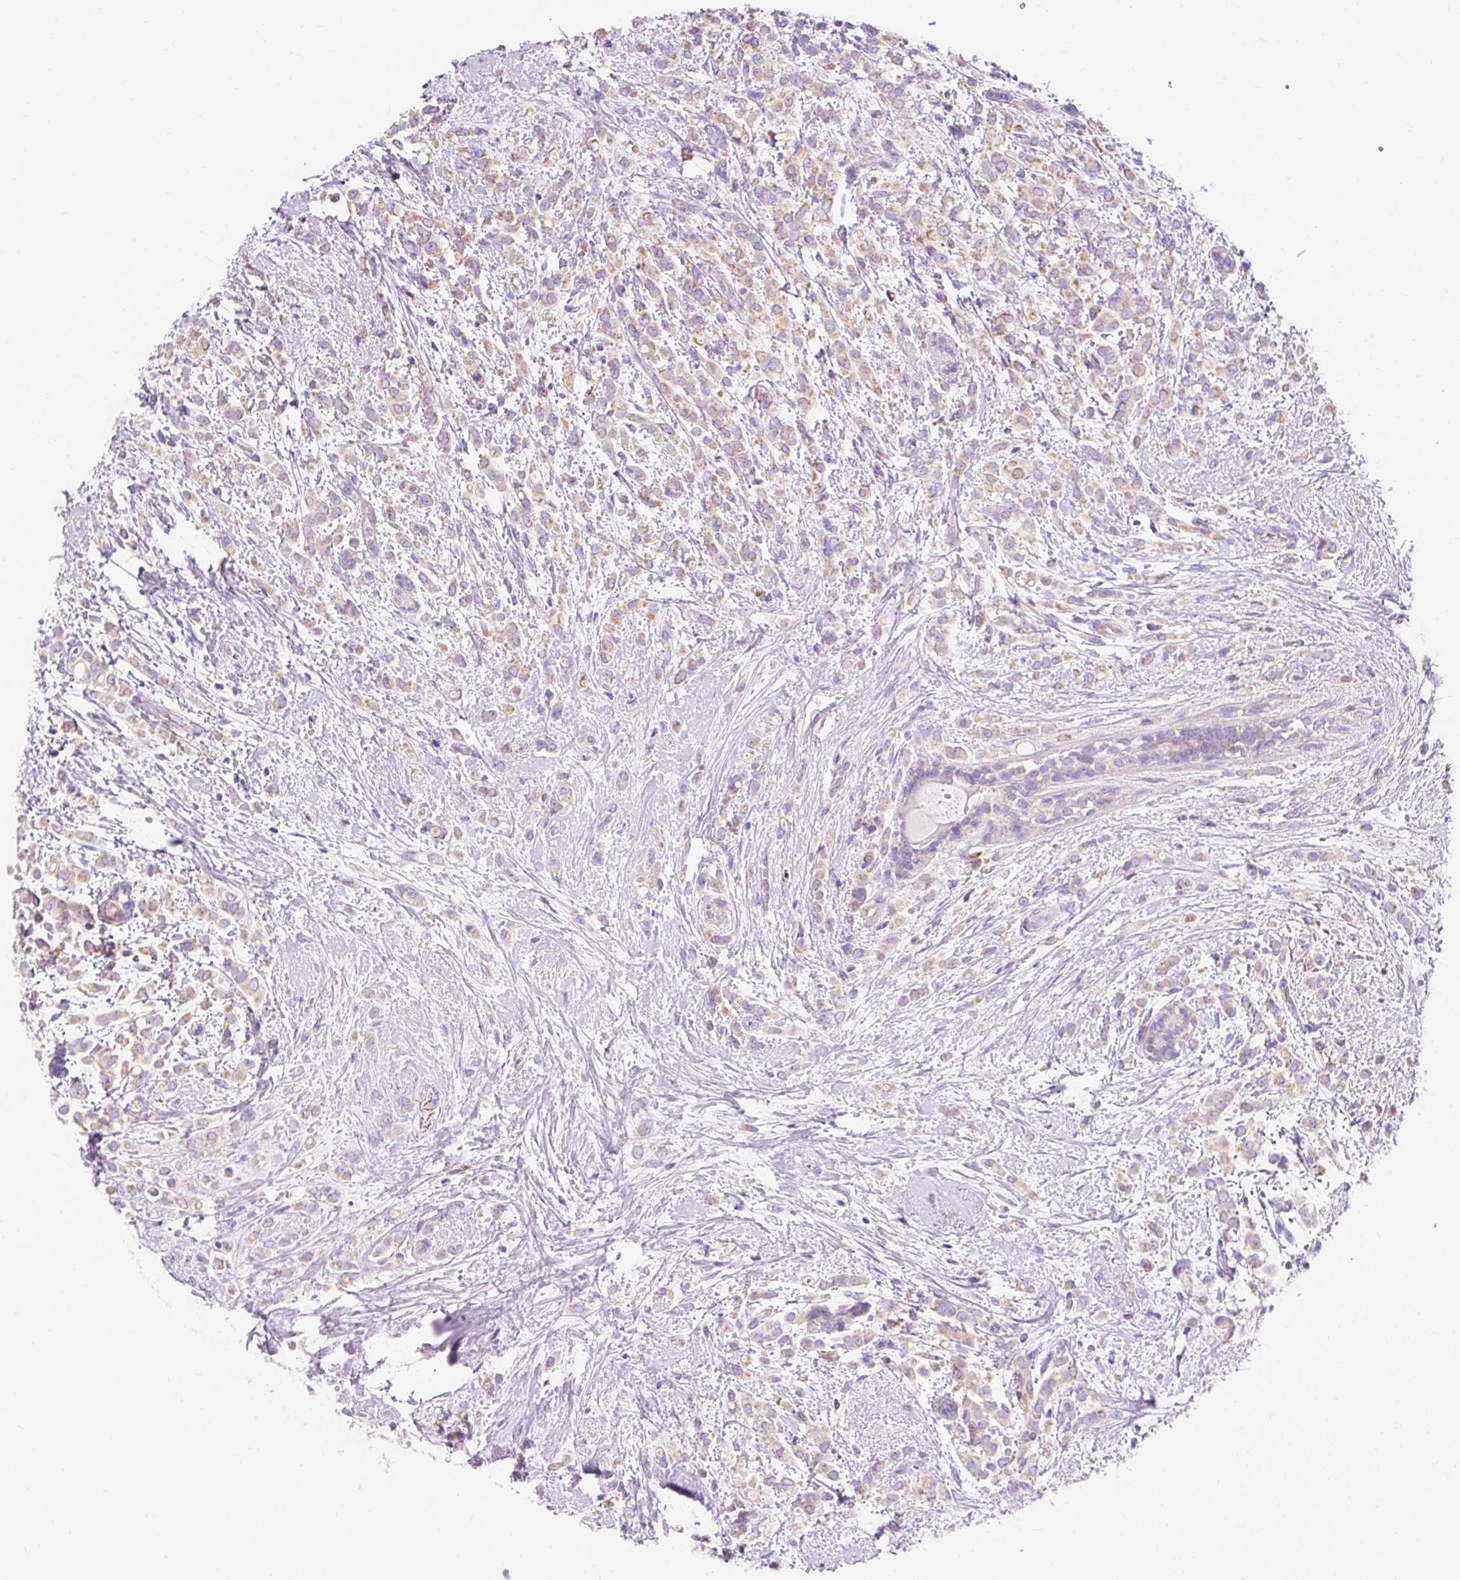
{"staining": {"intensity": "weak", "quantity": ">75%", "location": "cytoplasmic/membranous"}, "tissue": "breast cancer", "cell_type": "Tumor cells", "image_type": "cancer", "snomed": [{"axis": "morphology", "description": "Lobular carcinoma"}, {"axis": "topography", "description": "Breast"}], "caption": "Immunohistochemical staining of human breast lobular carcinoma displays weak cytoplasmic/membranous protein positivity in about >75% of tumor cells.", "gene": "PMAIP1", "patient": {"sex": "female", "age": 68}}